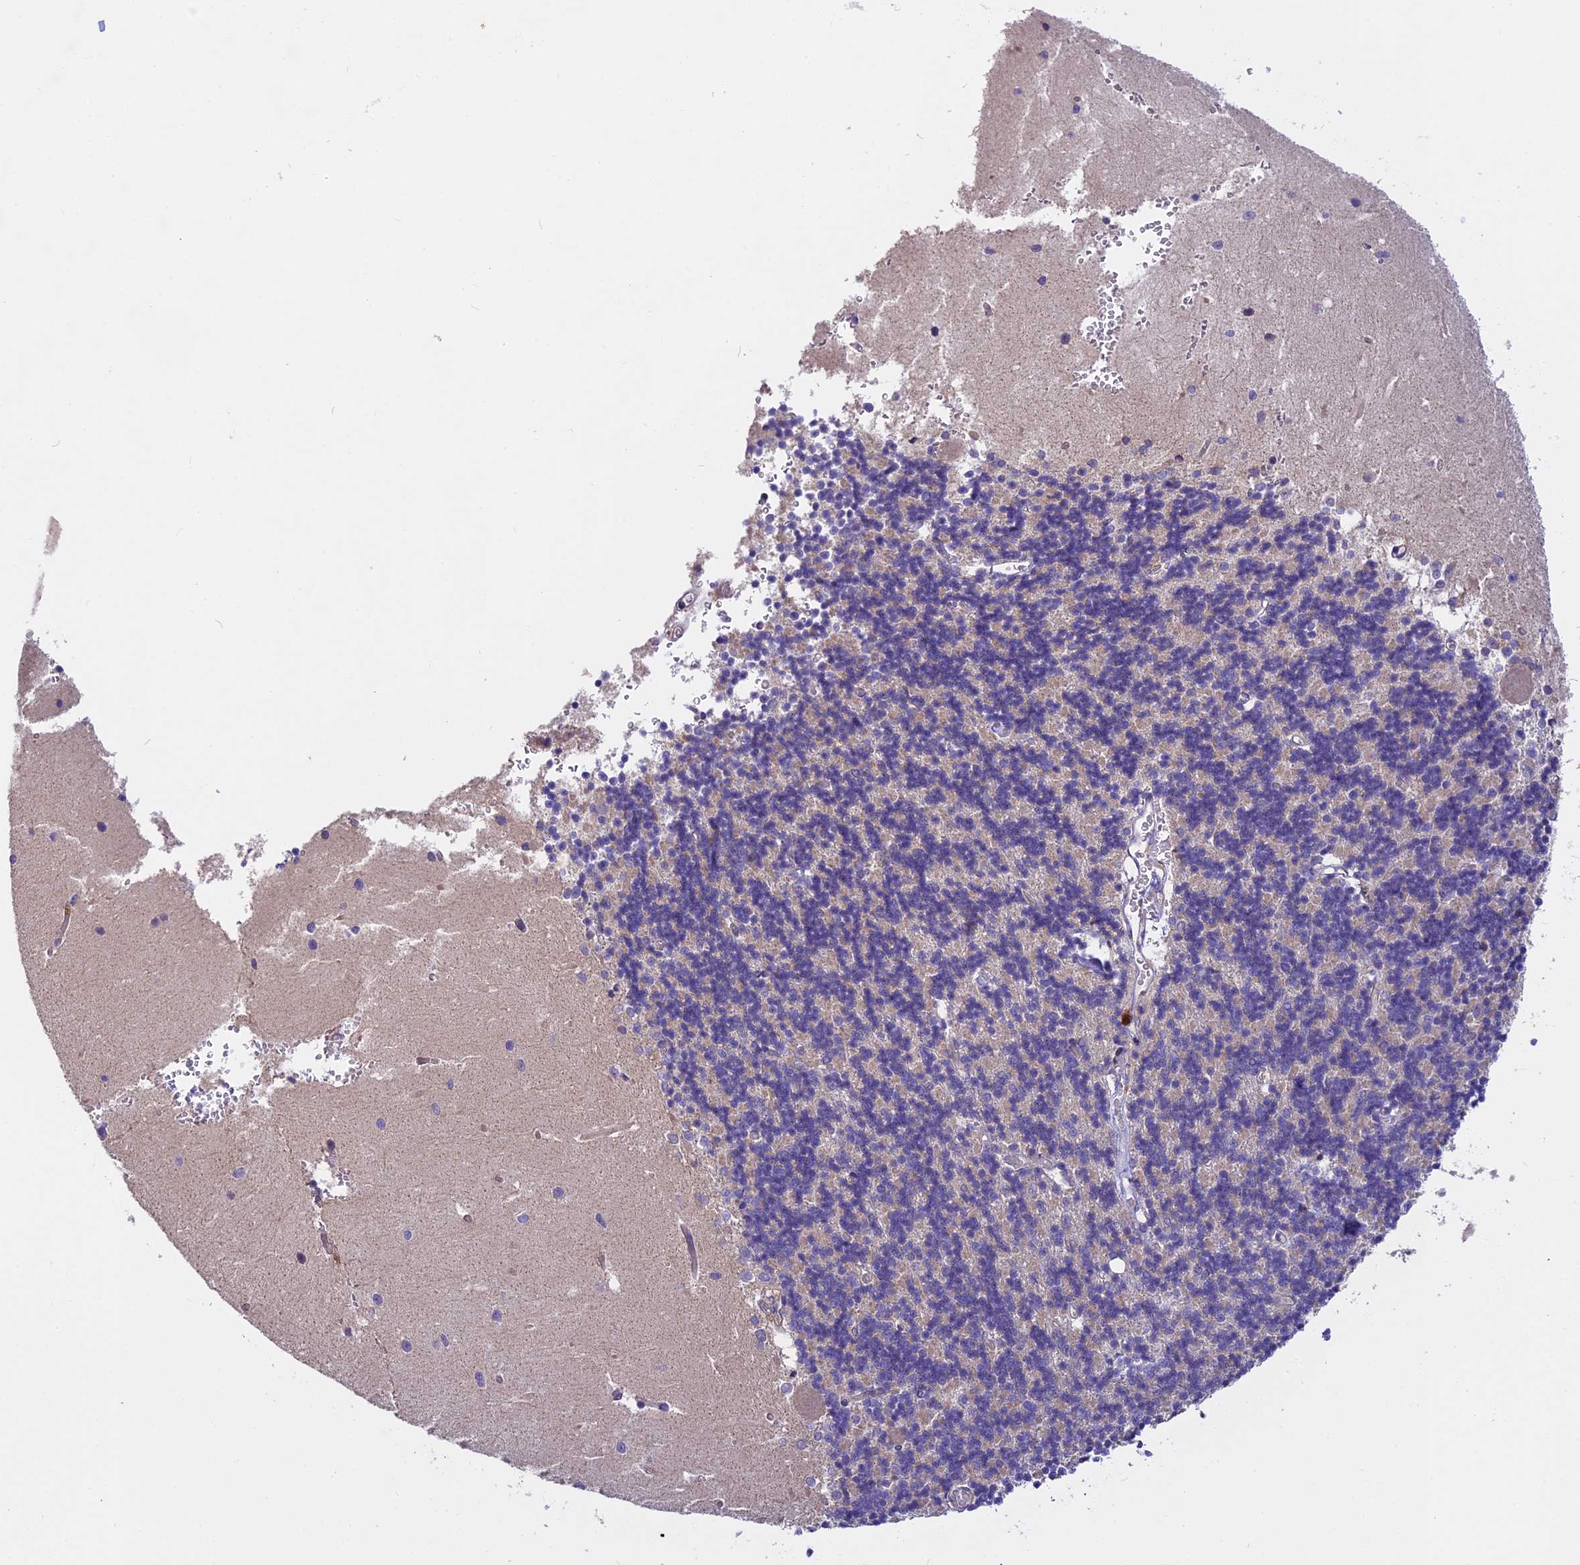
{"staining": {"intensity": "negative", "quantity": "none", "location": "none"}, "tissue": "cerebellum", "cell_type": "Cells in granular layer", "image_type": "normal", "snomed": [{"axis": "morphology", "description": "Normal tissue, NOS"}, {"axis": "topography", "description": "Cerebellum"}], "caption": "High power microscopy photomicrograph of an immunohistochemistry (IHC) photomicrograph of benign cerebellum, revealing no significant staining in cells in granular layer.", "gene": "FAM98C", "patient": {"sex": "male", "age": 37}}